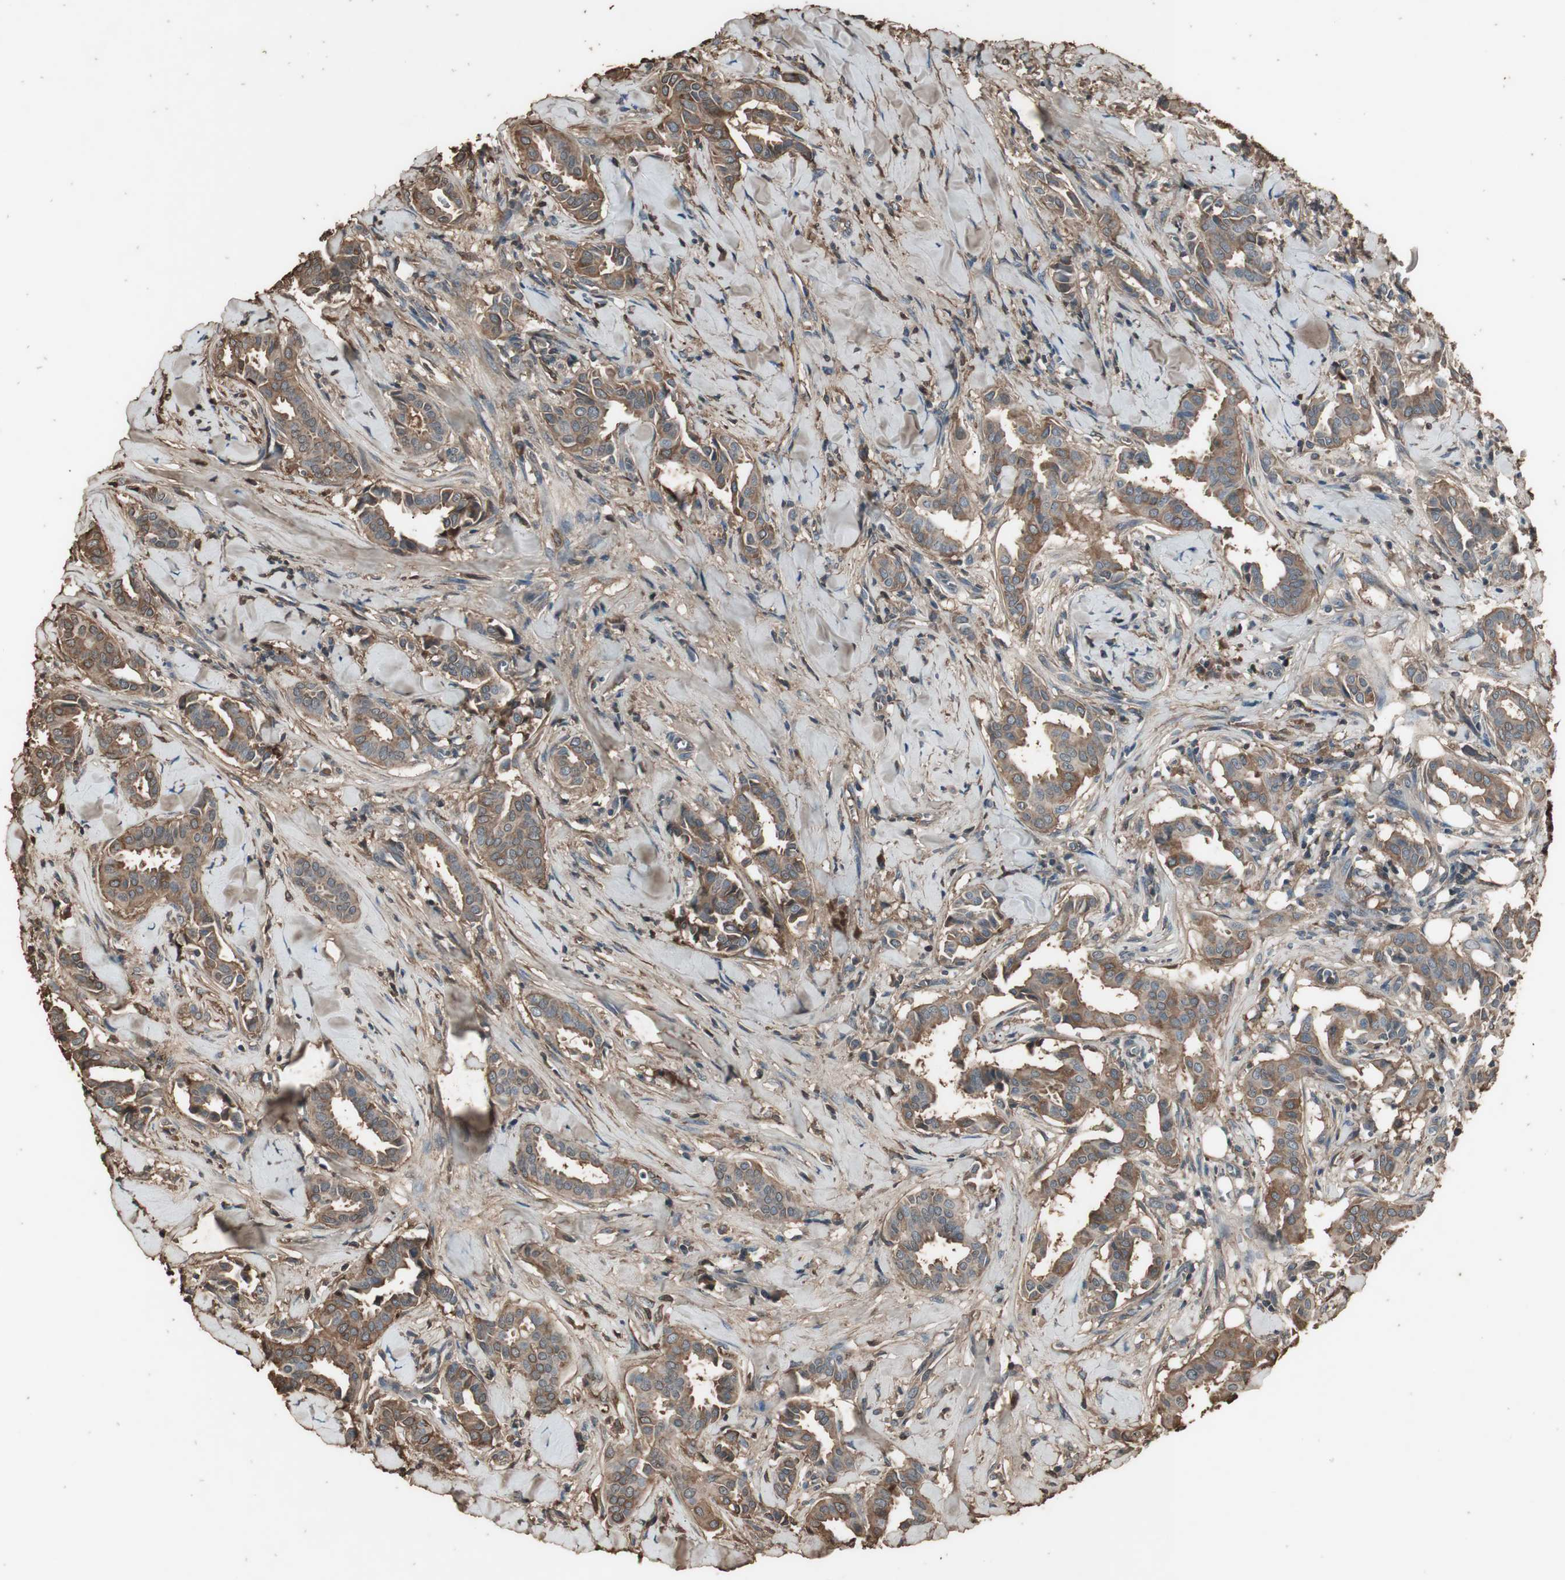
{"staining": {"intensity": "moderate", "quantity": ">75%", "location": "cytoplasmic/membranous"}, "tissue": "head and neck cancer", "cell_type": "Tumor cells", "image_type": "cancer", "snomed": [{"axis": "morphology", "description": "Adenocarcinoma, NOS"}, {"axis": "topography", "description": "Salivary gland"}, {"axis": "topography", "description": "Head-Neck"}], "caption": "Approximately >75% of tumor cells in adenocarcinoma (head and neck) show moderate cytoplasmic/membranous protein staining as visualized by brown immunohistochemical staining.", "gene": "MMP14", "patient": {"sex": "female", "age": 59}}